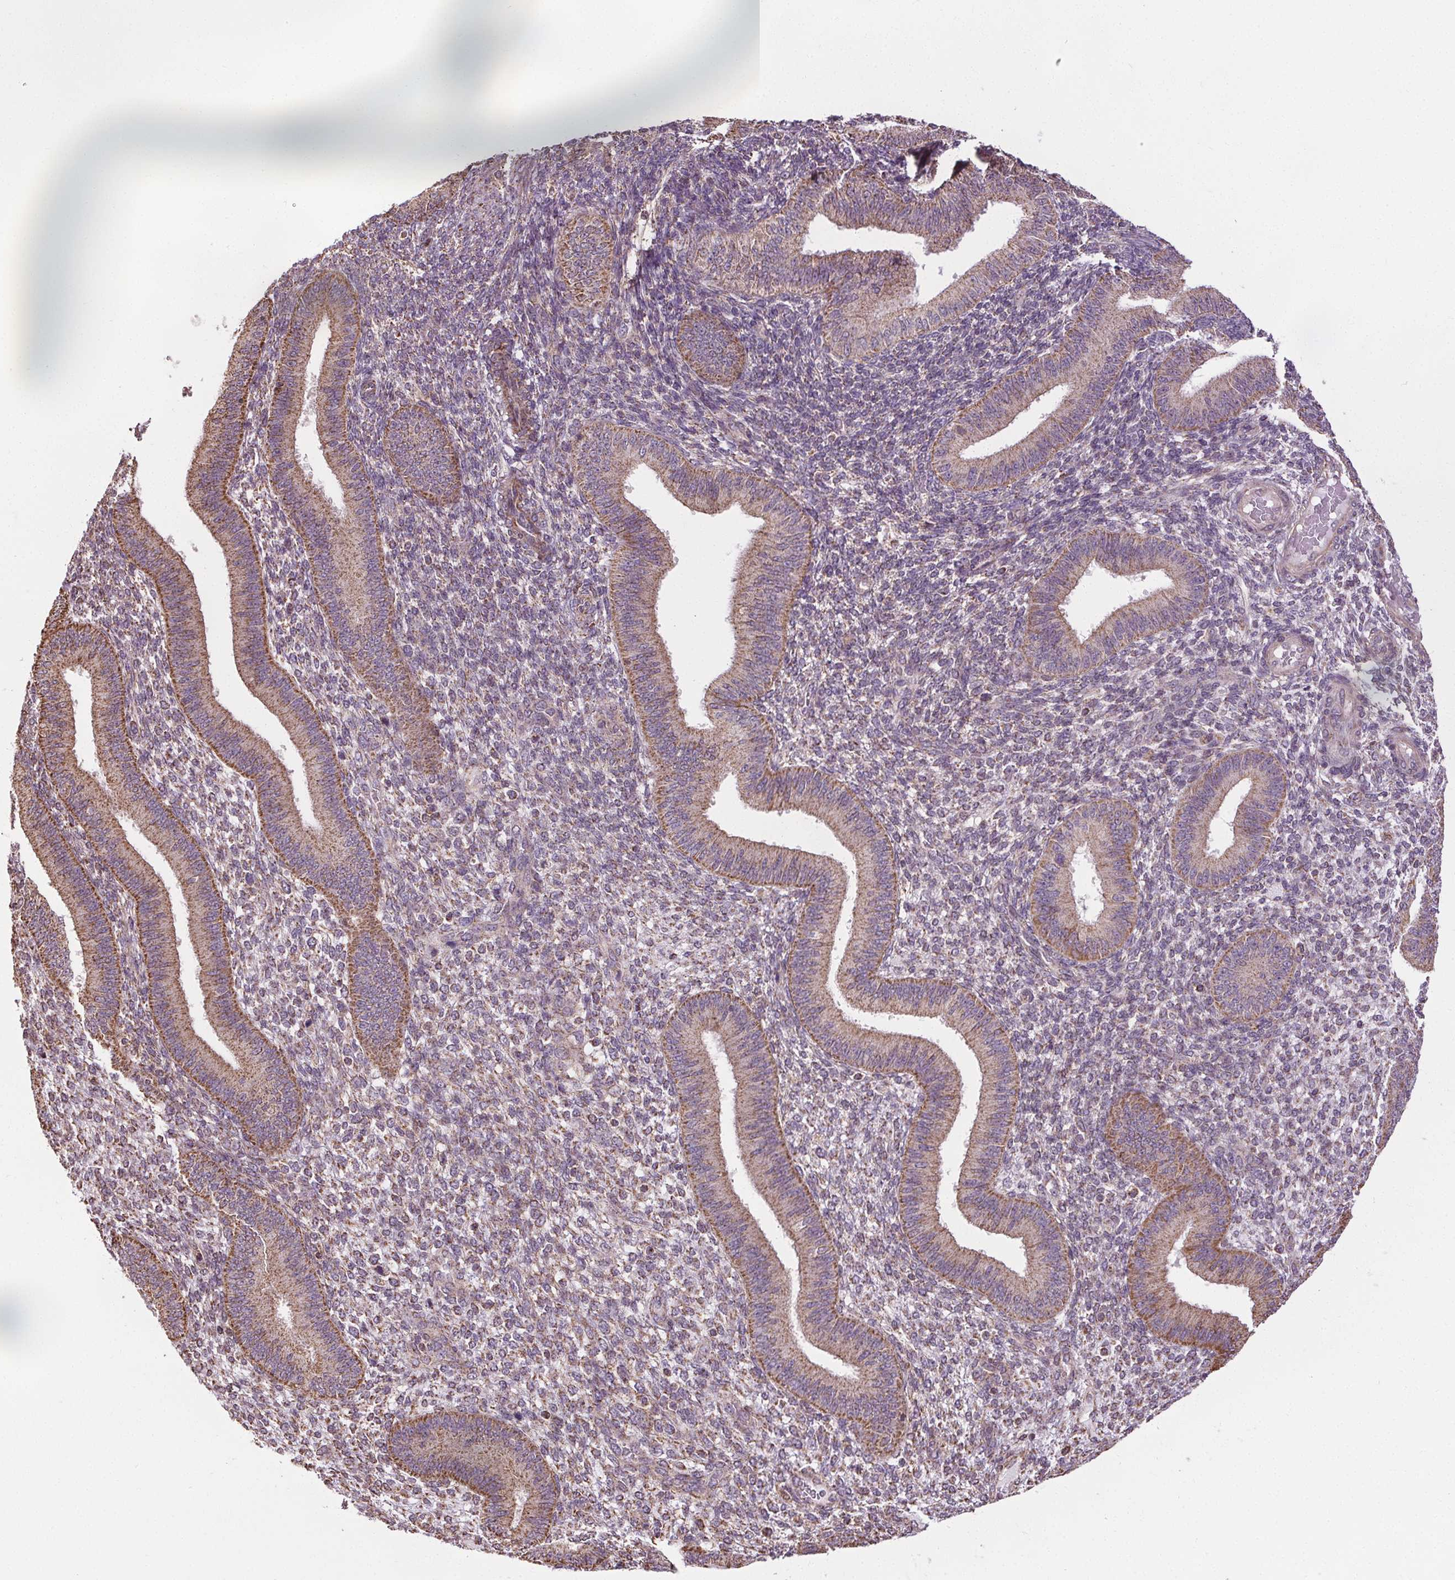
{"staining": {"intensity": "weak", "quantity": "<25%", "location": "cytoplasmic/membranous"}, "tissue": "endometrium", "cell_type": "Cells in endometrial stroma", "image_type": "normal", "snomed": [{"axis": "morphology", "description": "Normal tissue, NOS"}, {"axis": "topography", "description": "Endometrium"}], "caption": "Immunohistochemical staining of normal human endometrium reveals no significant expression in cells in endometrial stroma. The staining is performed using DAB brown chromogen with nuclei counter-stained in using hematoxylin.", "gene": "ZNF548", "patient": {"sex": "female", "age": 39}}